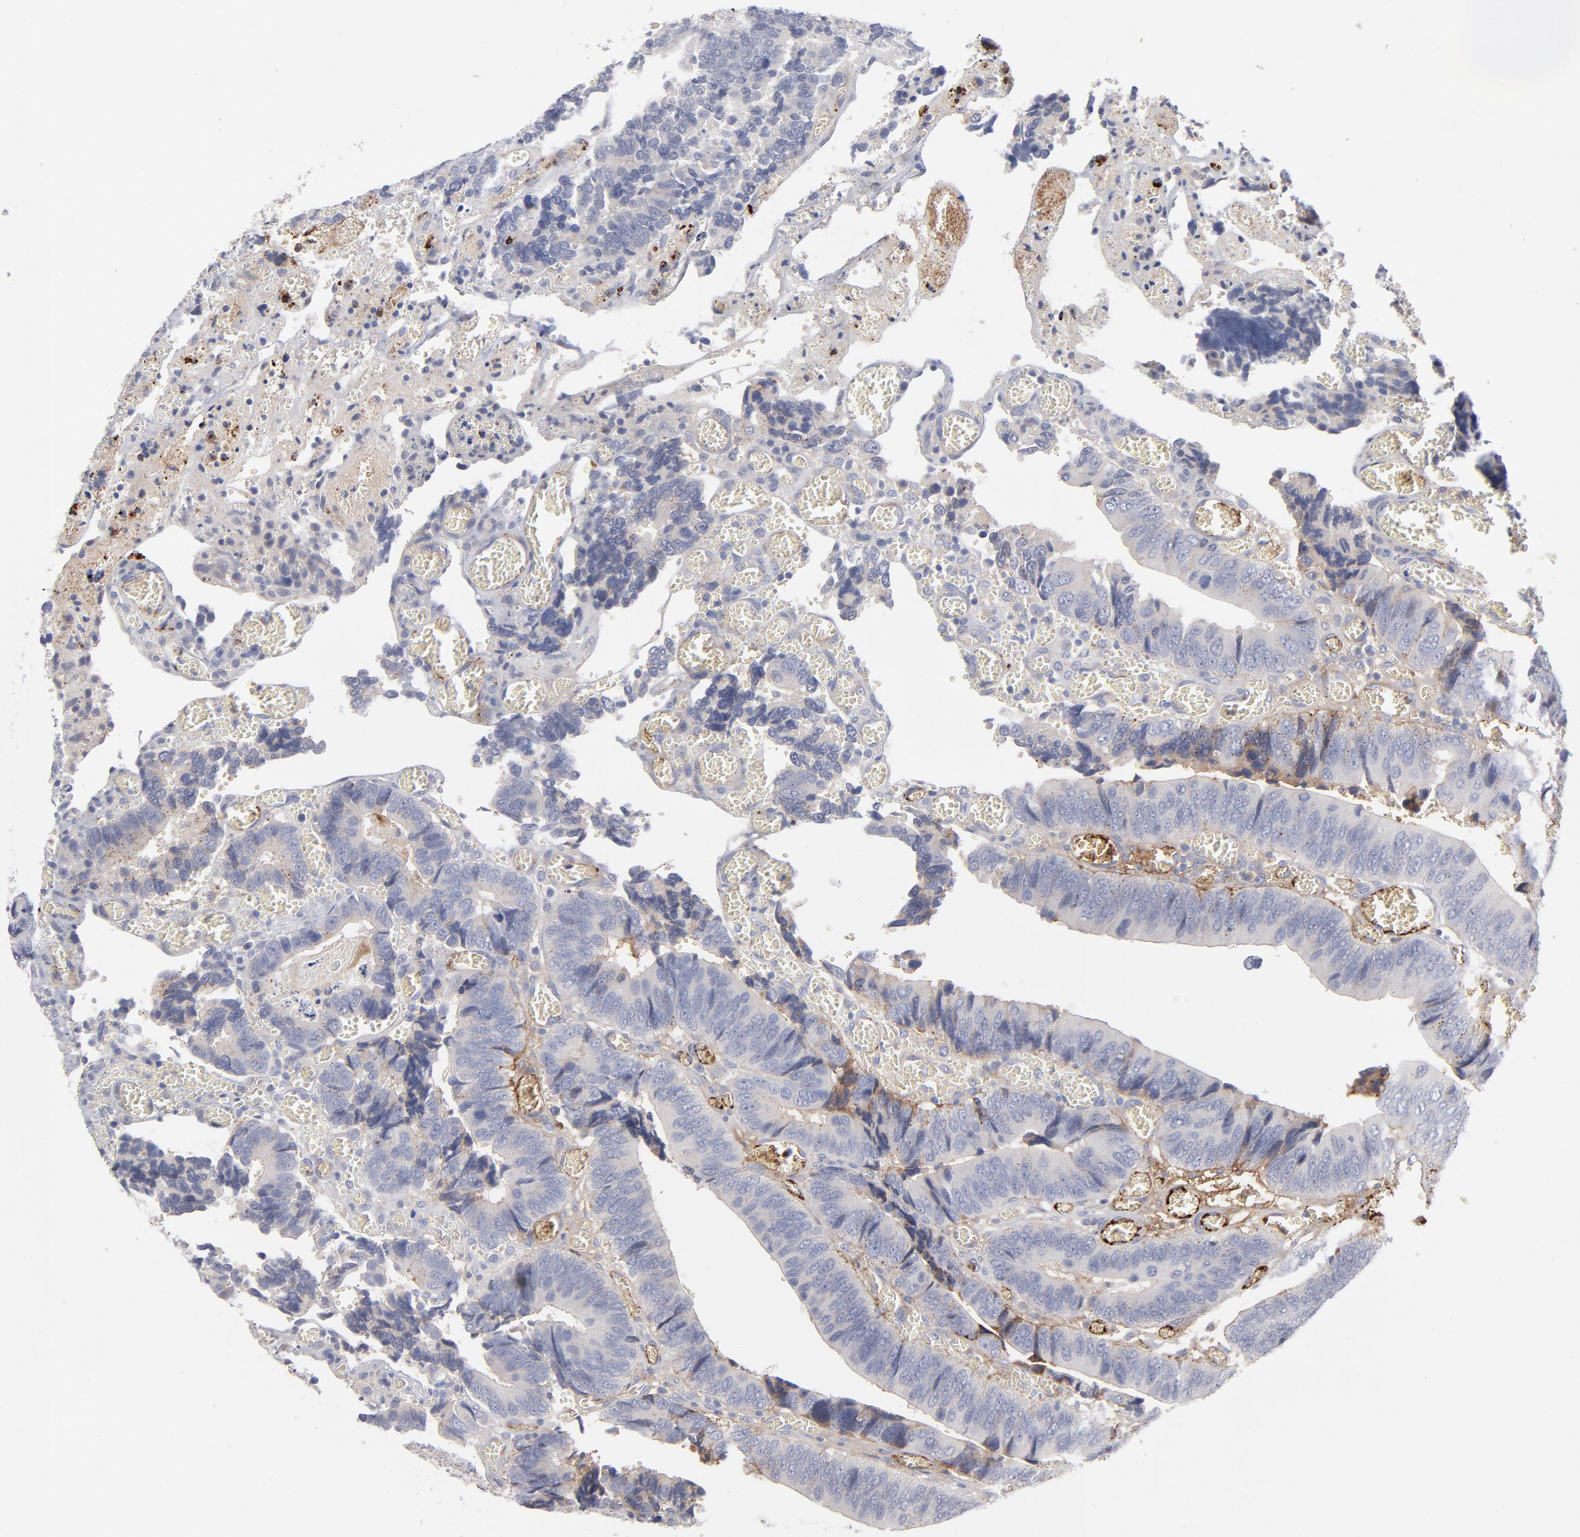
{"staining": {"intensity": "negative", "quantity": "none", "location": "none"}, "tissue": "colorectal cancer", "cell_type": "Tumor cells", "image_type": "cancer", "snomed": [{"axis": "morphology", "description": "Adenocarcinoma, NOS"}, {"axis": "topography", "description": "Colon"}], "caption": "Image shows no significant protein staining in tumor cells of adenocarcinoma (colorectal).", "gene": "CCR3", "patient": {"sex": "male", "age": 72}}